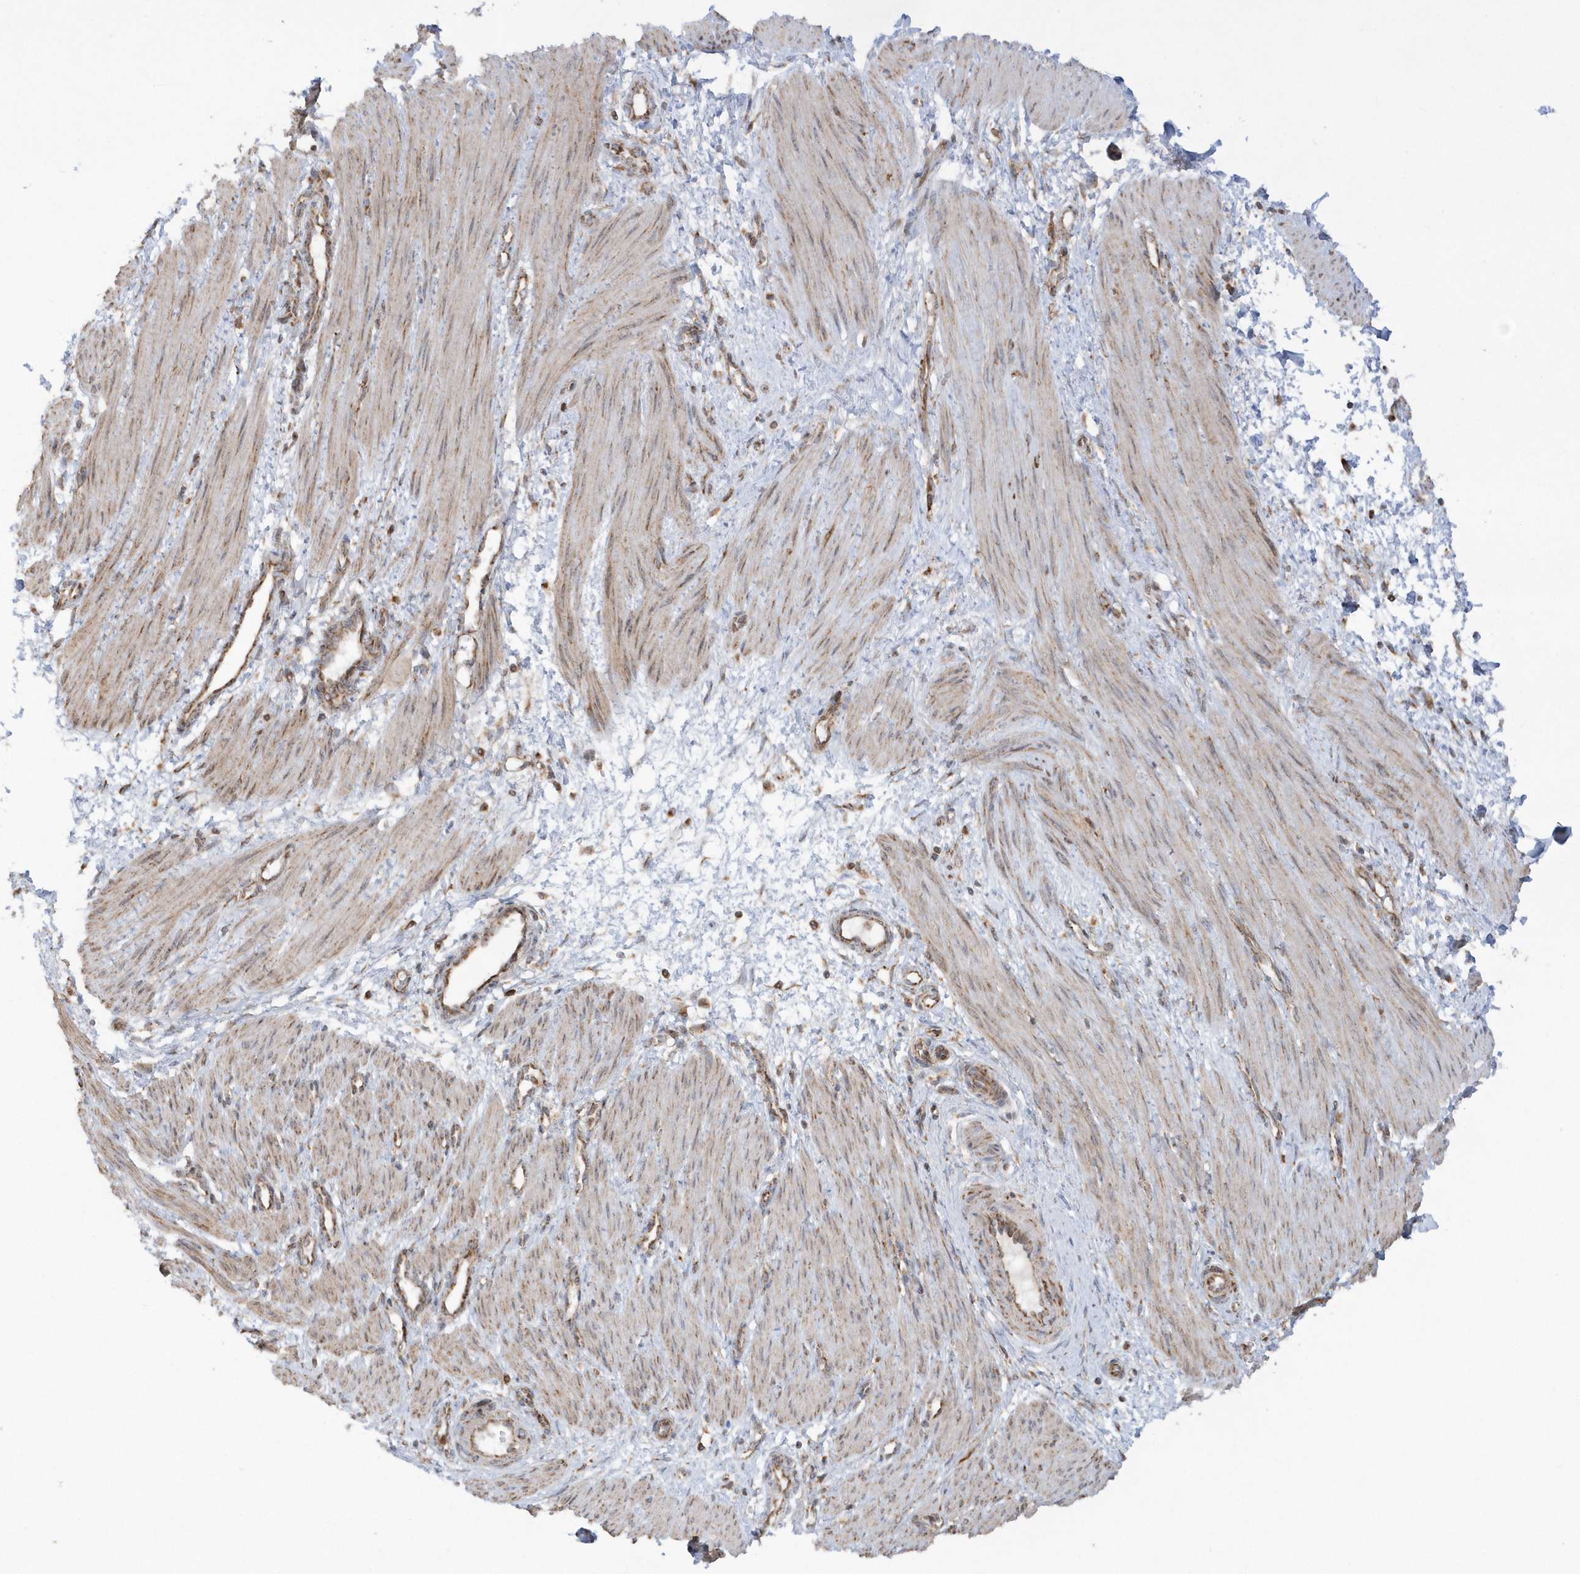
{"staining": {"intensity": "moderate", "quantity": ">75%", "location": "cytoplasmic/membranous"}, "tissue": "smooth muscle", "cell_type": "Smooth muscle cells", "image_type": "normal", "snomed": [{"axis": "morphology", "description": "Normal tissue, NOS"}, {"axis": "topography", "description": "Endometrium"}], "caption": "Protein staining by immunohistochemistry exhibits moderate cytoplasmic/membranous positivity in approximately >75% of smooth muscle cells in normal smooth muscle. The protein of interest is shown in brown color, while the nuclei are stained blue.", "gene": "SH3BP2", "patient": {"sex": "female", "age": 33}}